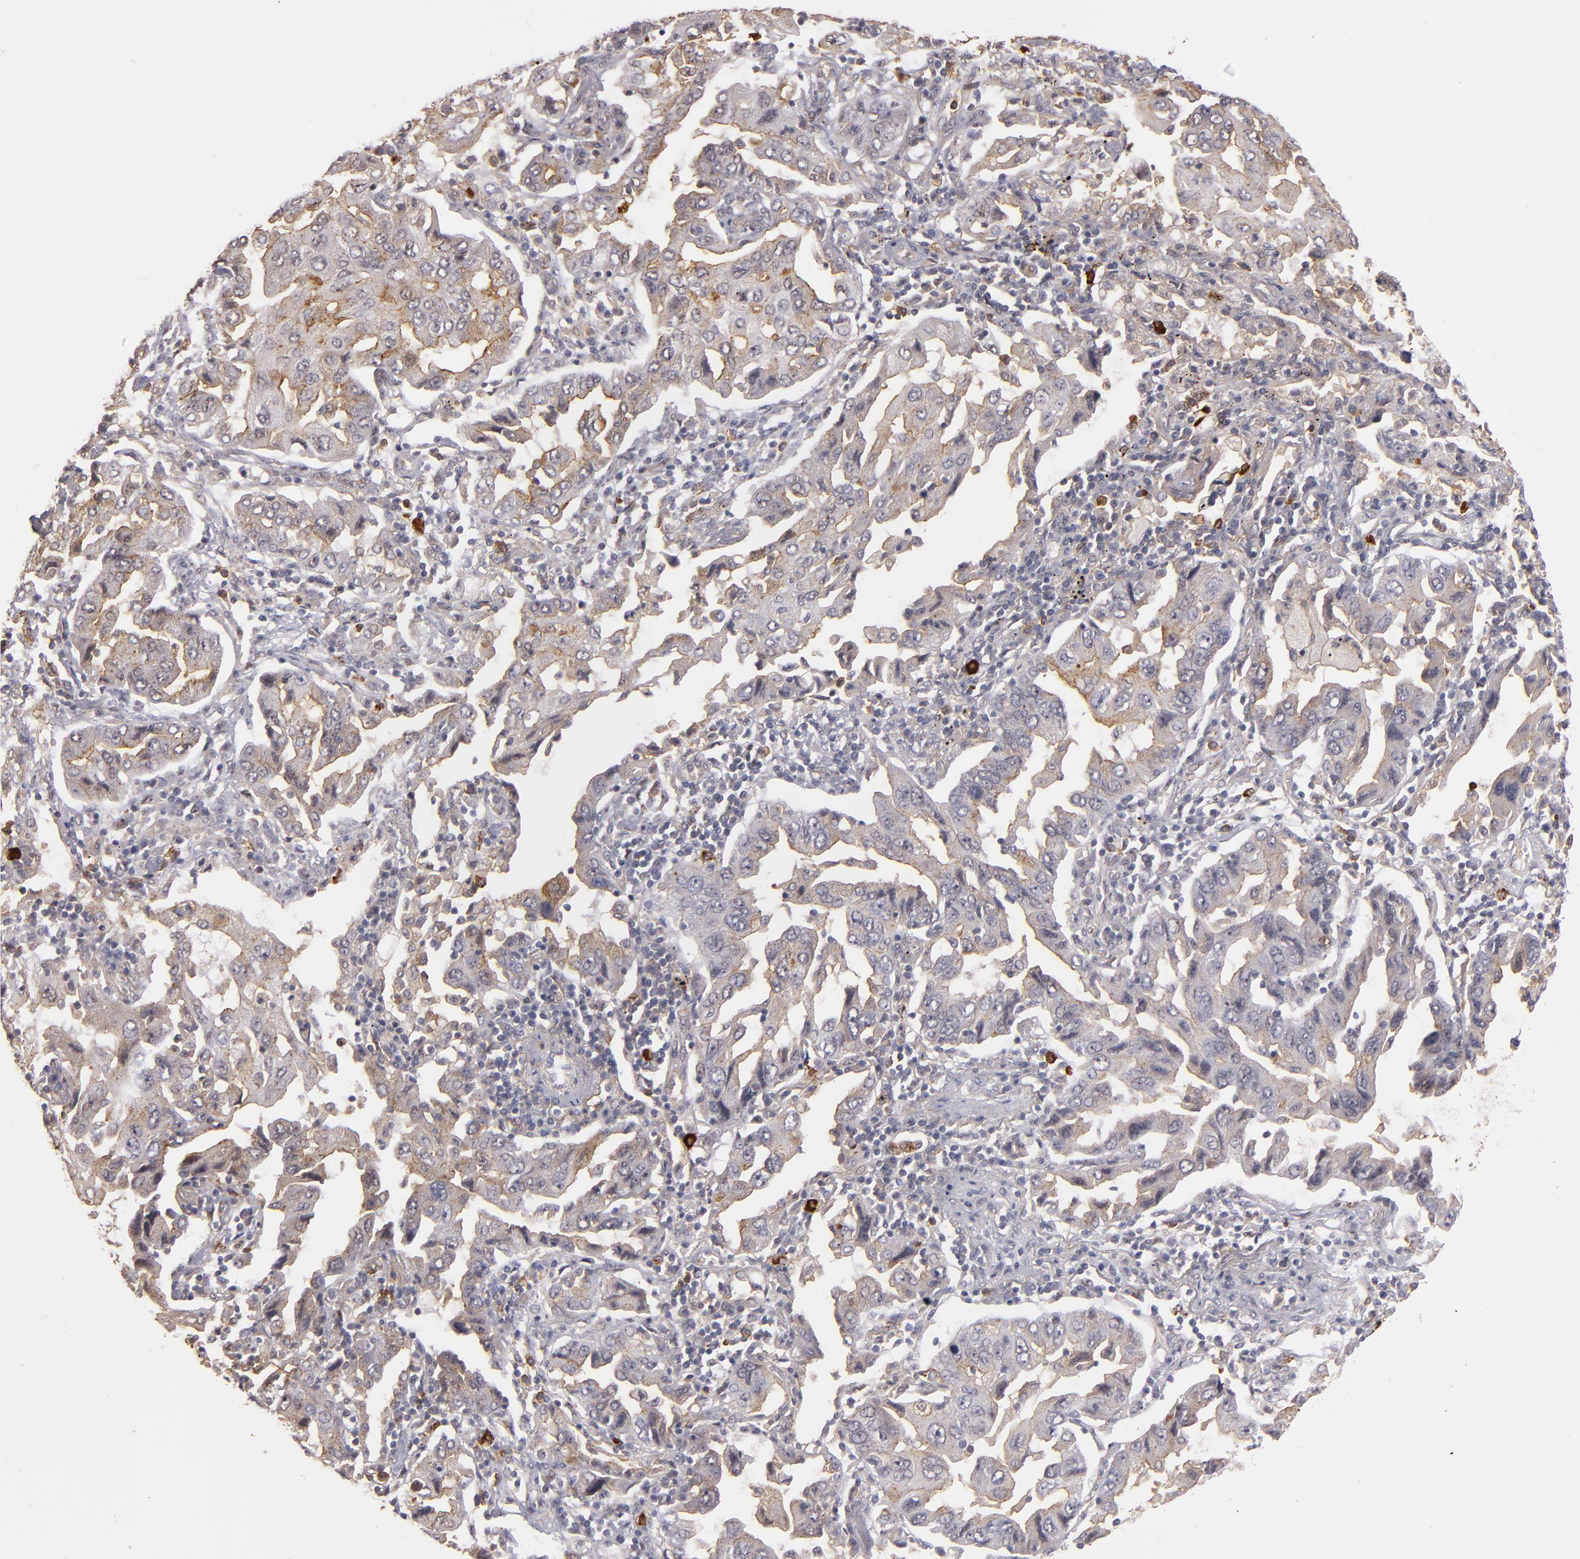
{"staining": {"intensity": "weak", "quantity": ">75%", "location": "cytoplasmic/membranous"}, "tissue": "lung cancer", "cell_type": "Tumor cells", "image_type": "cancer", "snomed": [{"axis": "morphology", "description": "Adenocarcinoma, NOS"}, {"axis": "topography", "description": "Lung"}], "caption": "Immunohistochemistry image of lung cancer stained for a protein (brown), which exhibits low levels of weak cytoplasmic/membranous staining in approximately >75% of tumor cells.", "gene": "STX3", "patient": {"sex": "female", "age": 65}}